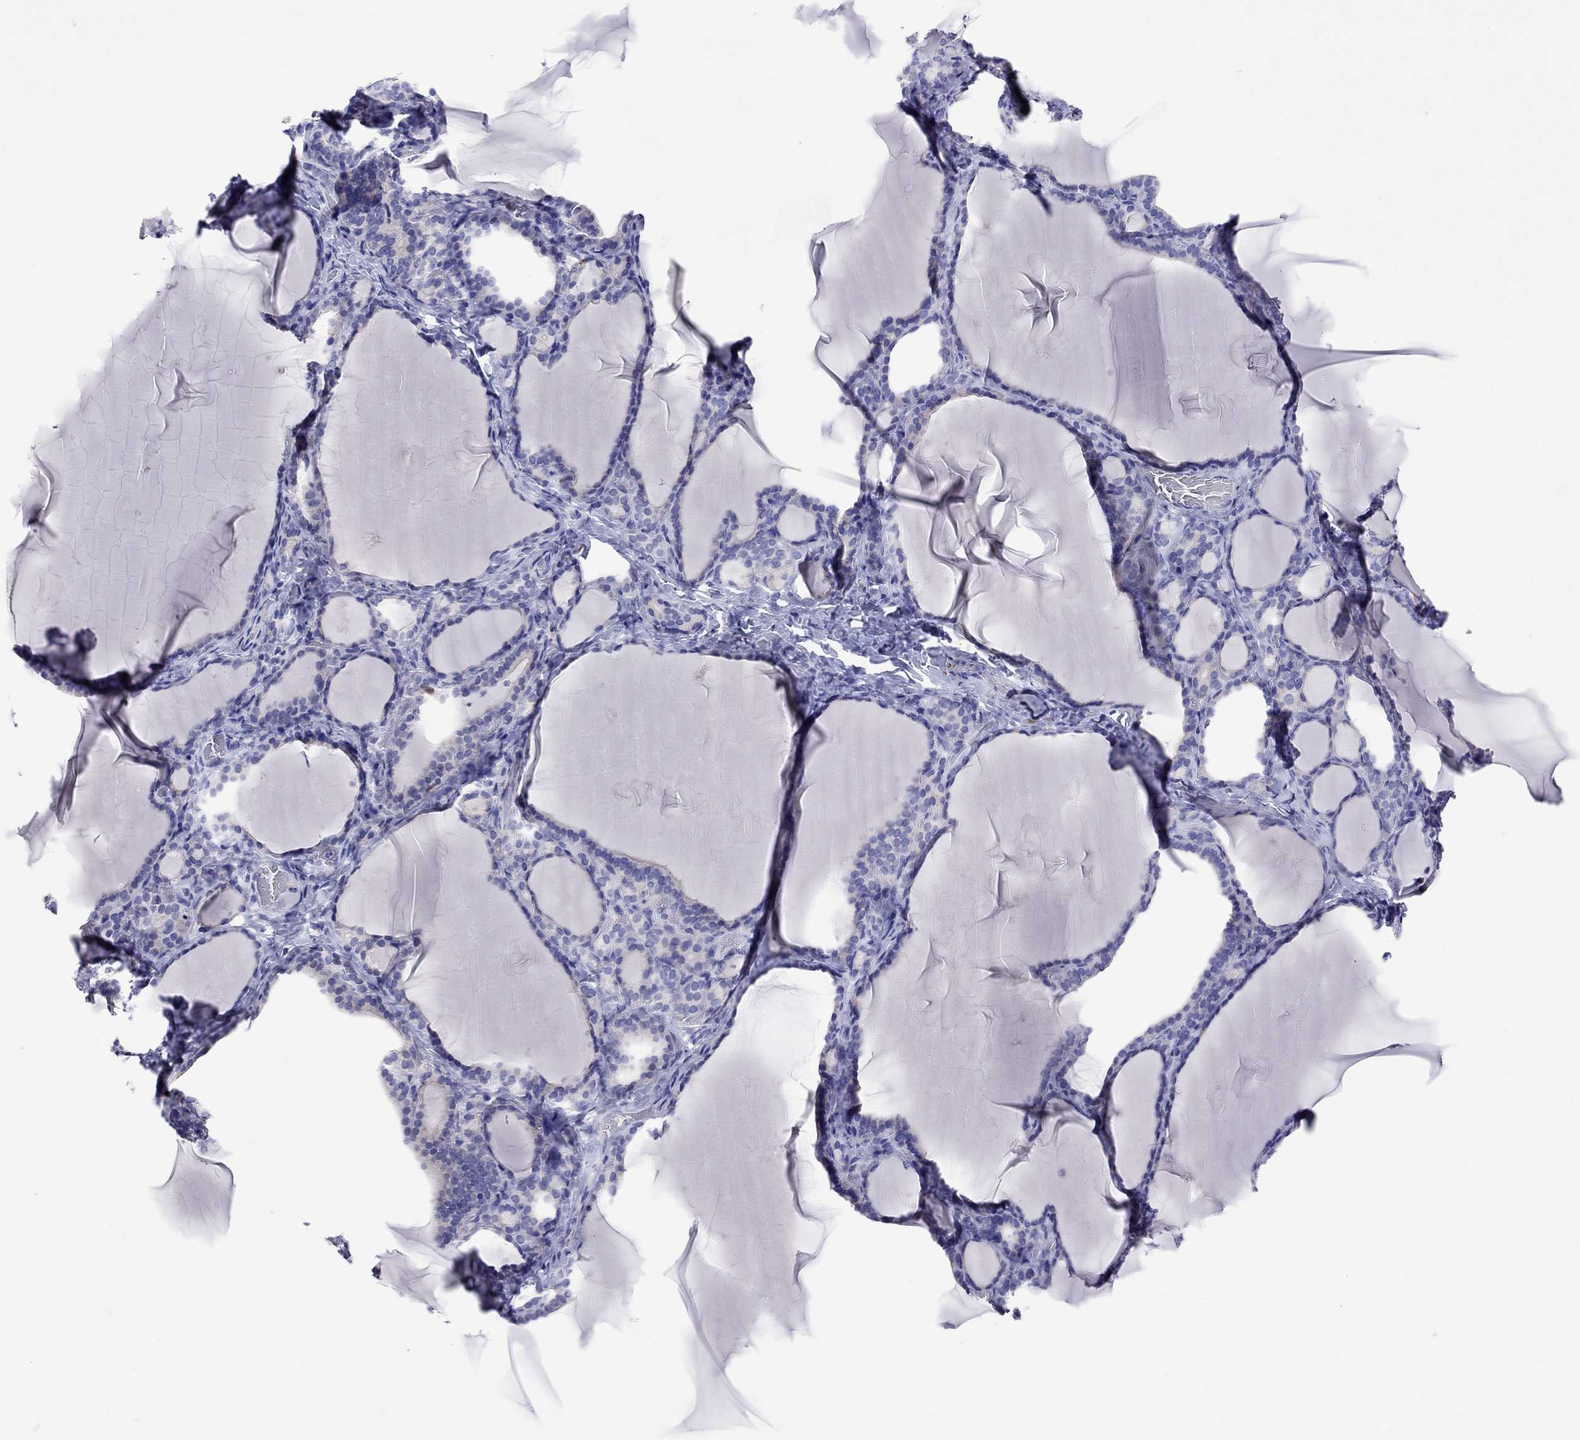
{"staining": {"intensity": "negative", "quantity": "none", "location": "none"}, "tissue": "thyroid gland", "cell_type": "Glandular cells", "image_type": "normal", "snomed": [{"axis": "morphology", "description": "Normal tissue, NOS"}, {"axis": "morphology", "description": "Hyperplasia, NOS"}, {"axis": "topography", "description": "Thyroid gland"}], "caption": "The IHC photomicrograph has no significant positivity in glandular cells of thyroid gland.", "gene": "MPZ", "patient": {"sex": "female", "age": 27}}